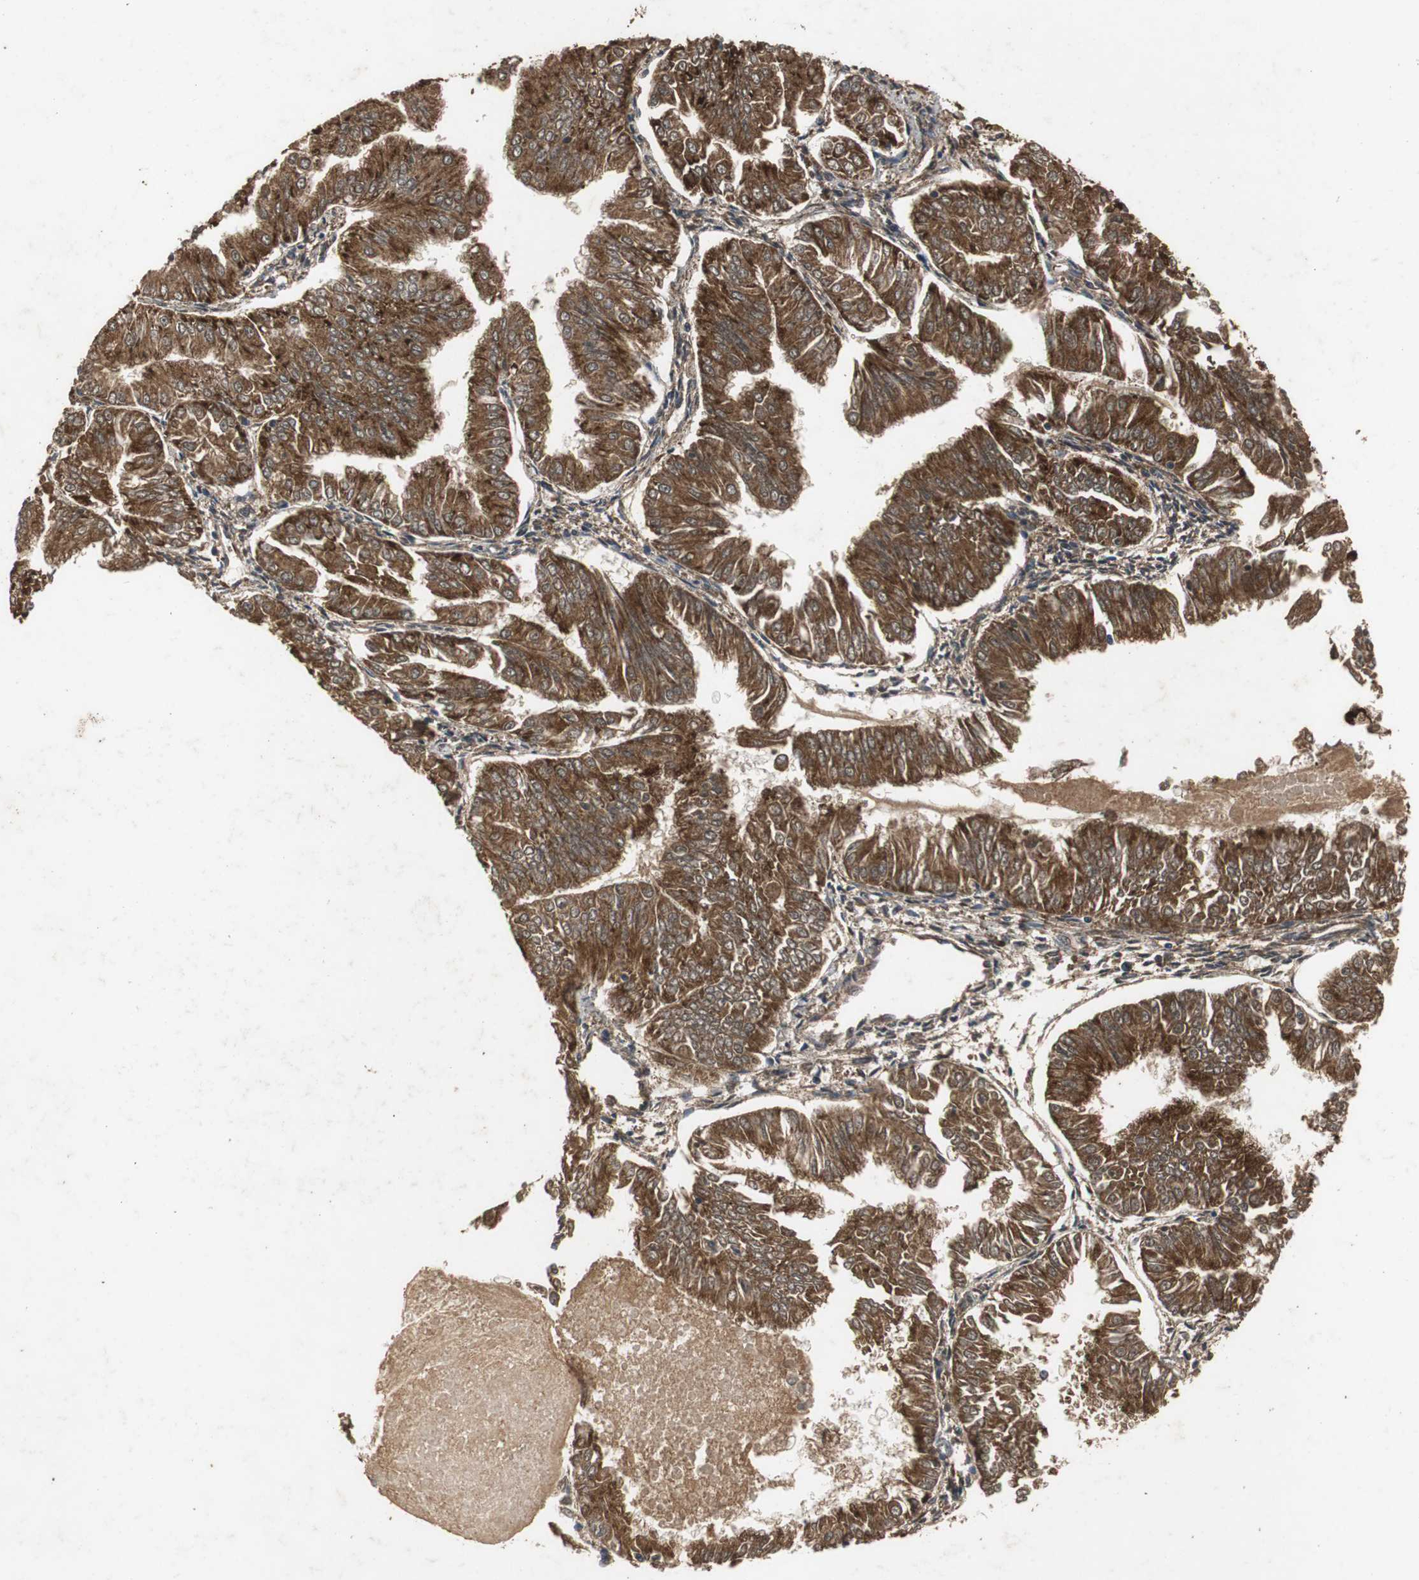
{"staining": {"intensity": "strong", "quantity": ">75%", "location": "cytoplasmic/membranous"}, "tissue": "endometrial cancer", "cell_type": "Tumor cells", "image_type": "cancer", "snomed": [{"axis": "morphology", "description": "Adenocarcinoma, NOS"}, {"axis": "topography", "description": "Endometrium"}], "caption": "Endometrial cancer (adenocarcinoma) stained for a protein demonstrates strong cytoplasmic/membranous positivity in tumor cells.", "gene": "NAA10", "patient": {"sex": "female", "age": 53}}